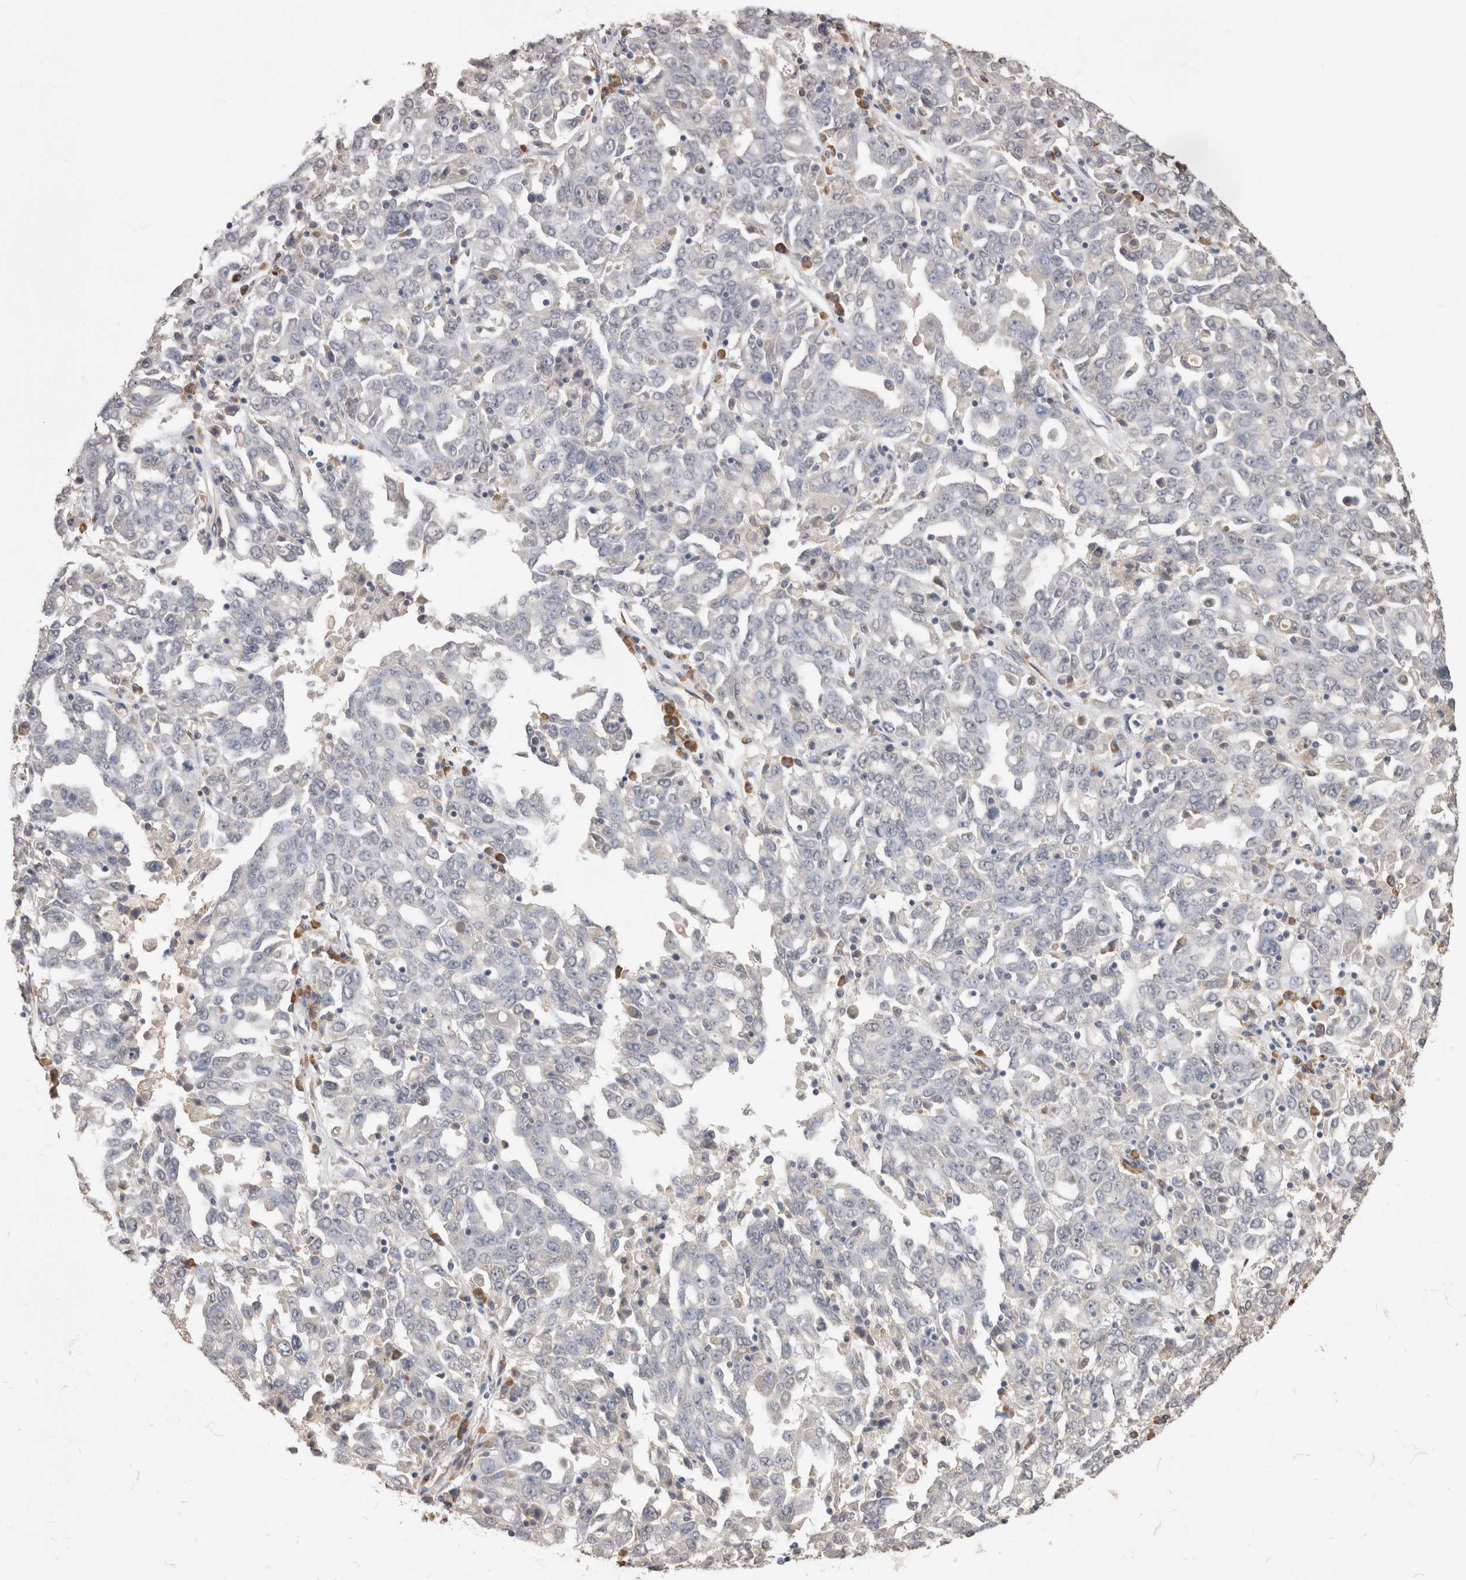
{"staining": {"intensity": "negative", "quantity": "none", "location": "none"}, "tissue": "ovarian cancer", "cell_type": "Tumor cells", "image_type": "cancer", "snomed": [{"axis": "morphology", "description": "Carcinoma, endometroid"}, {"axis": "topography", "description": "Ovary"}], "caption": "This is a histopathology image of IHC staining of ovarian endometroid carcinoma, which shows no expression in tumor cells.", "gene": "NOMO1", "patient": {"sex": "female", "age": 62}}